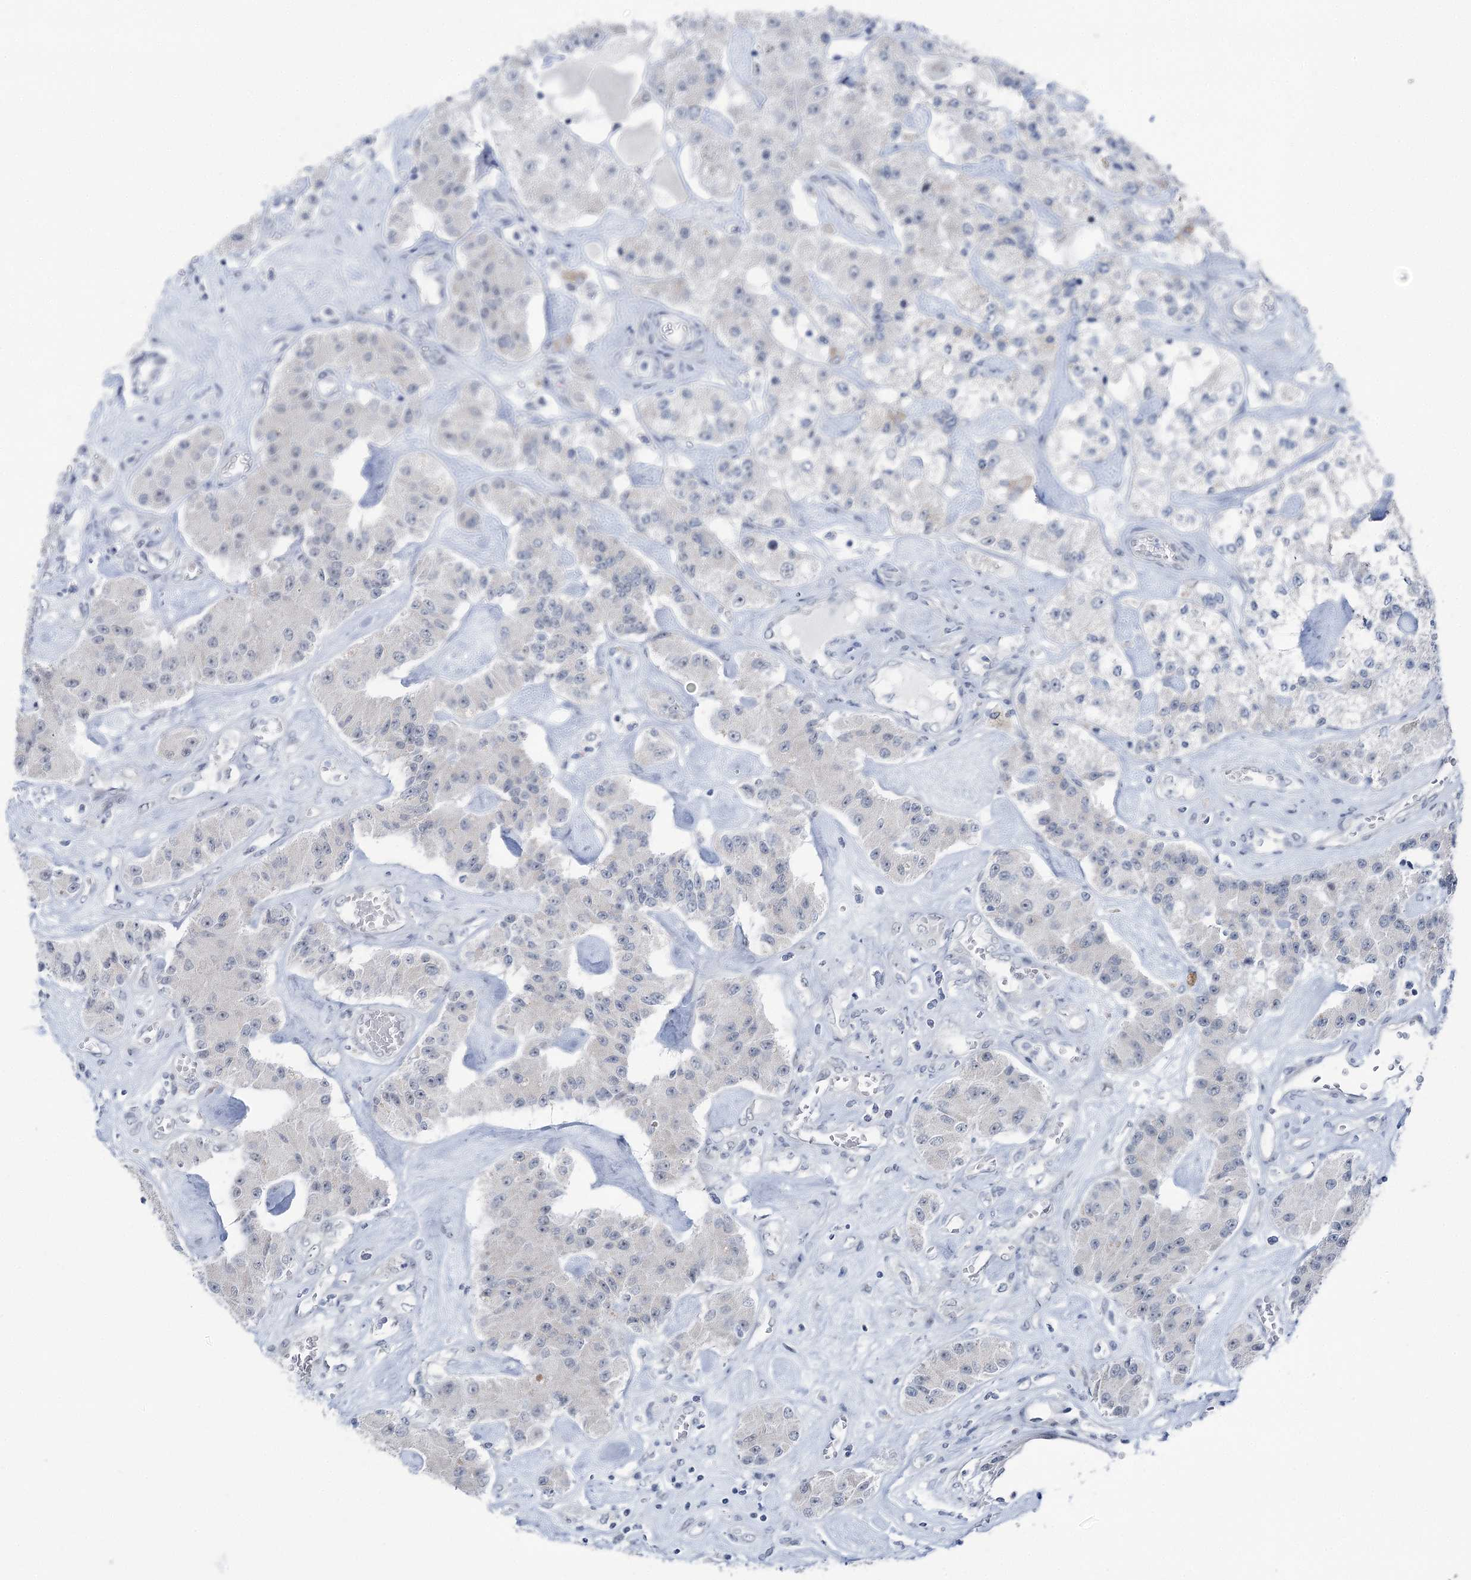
{"staining": {"intensity": "negative", "quantity": "none", "location": "none"}, "tissue": "carcinoid", "cell_type": "Tumor cells", "image_type": "cancer", "snomed": [{"axis": "morphology", "description": "Carcinoid, malignant, NOS"}, {"axis": "topography", "description": "Pancreas"}], "caption": "This is a micrograph of immunohistochemistry staining of carcinoid (malignant), which shows no staining in tumor cells.", "gene": "STEEP1", "patient": {"sex": "male", "age": 41}}